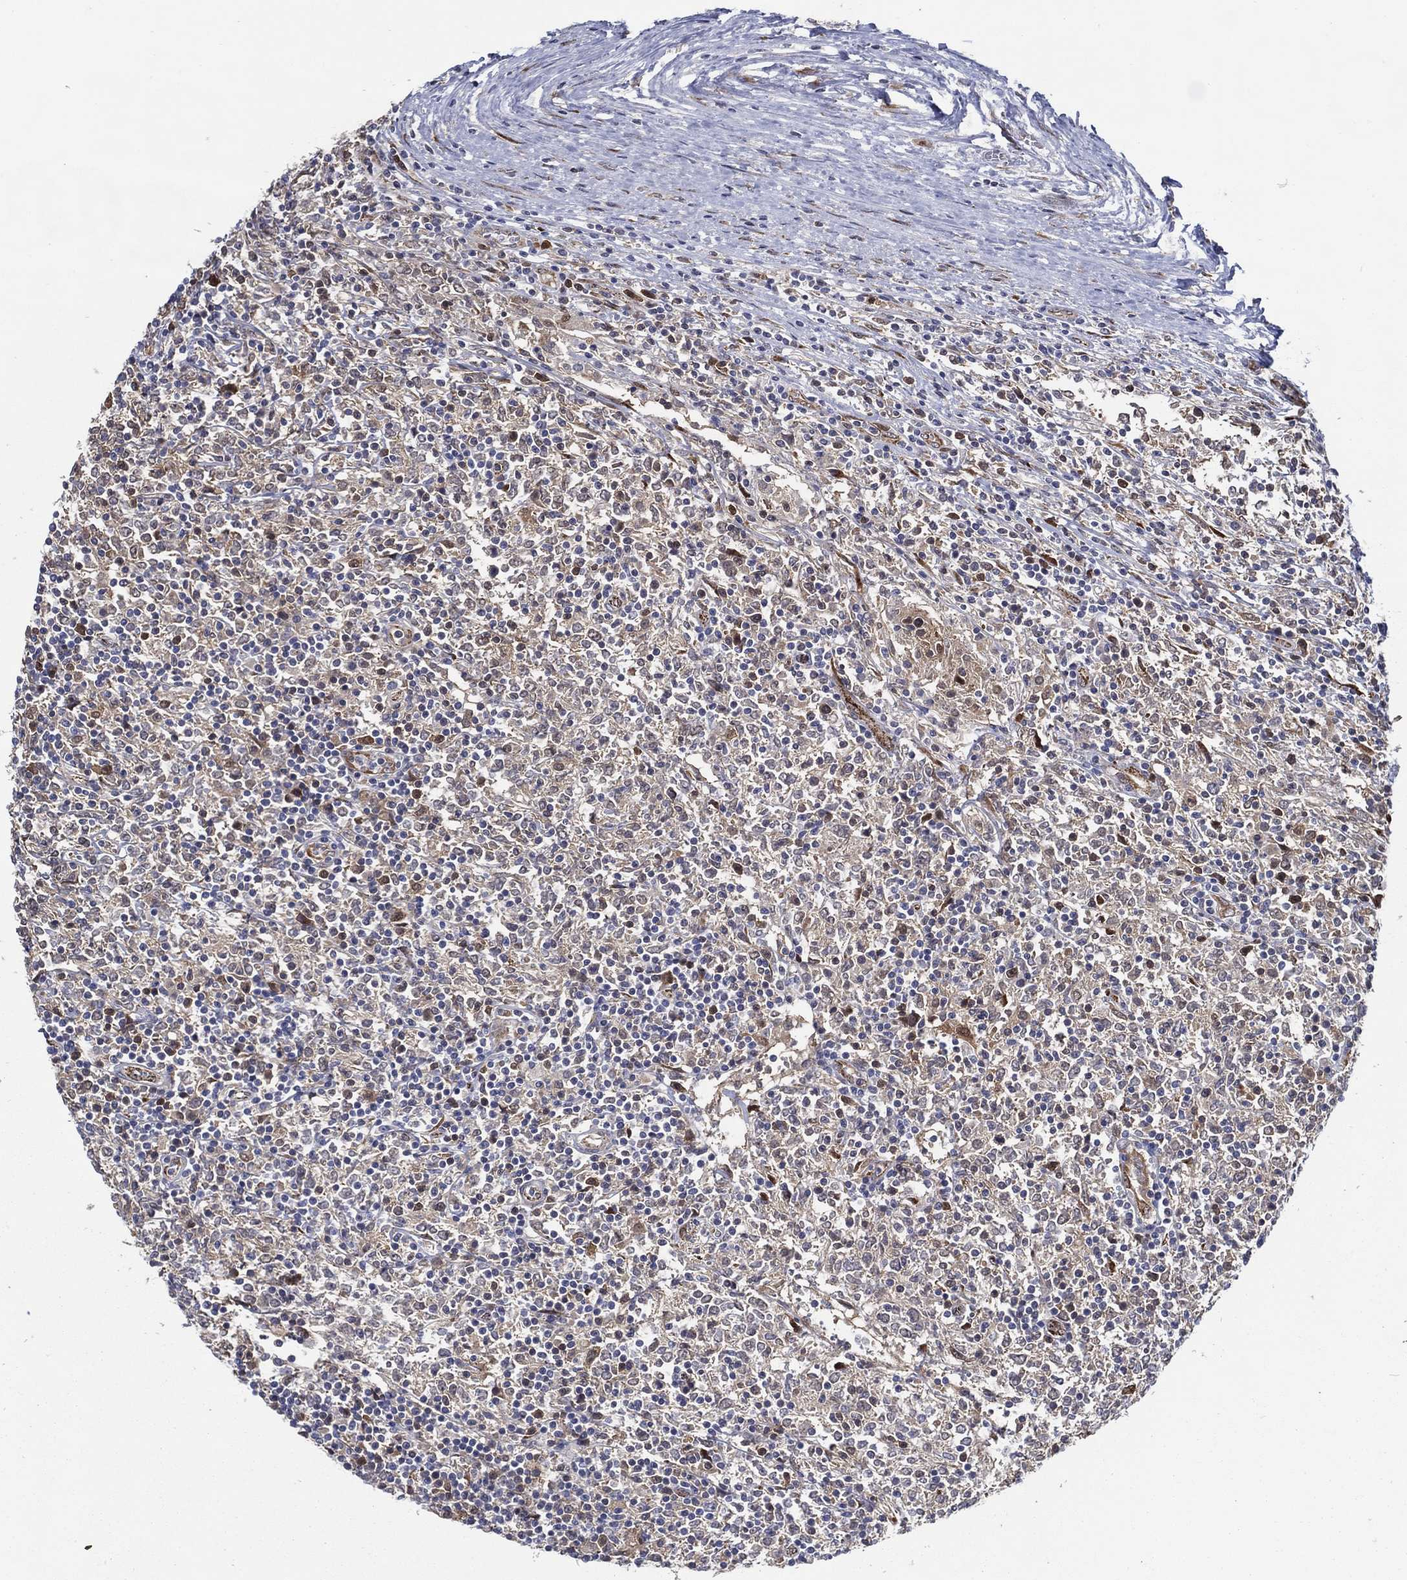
{"staining": {"intensity": "moderate", "quantity": "<25%", "location": "cytoplasmic/membranous"}, "tissue": "lymphoma", "cell_type": "Tumor cells", "image_type": "cancer", "snomed": [{"axis": "morphology", "description": "Malignant lymphoma, non-Hodgkin's type, High grade"}, {"axis": "topography", "description": "Lymph node"}], "caption": "High-grade malignant lymphoma, non-Hodgkin's type stained with DAB IHC exhibits low levels of moderate cytoplasmic/membranous positivity in approximately <25% of tumor cells.", "gene": "ARHGAP11A", "patient": {"sex": "female", "age": 84}}